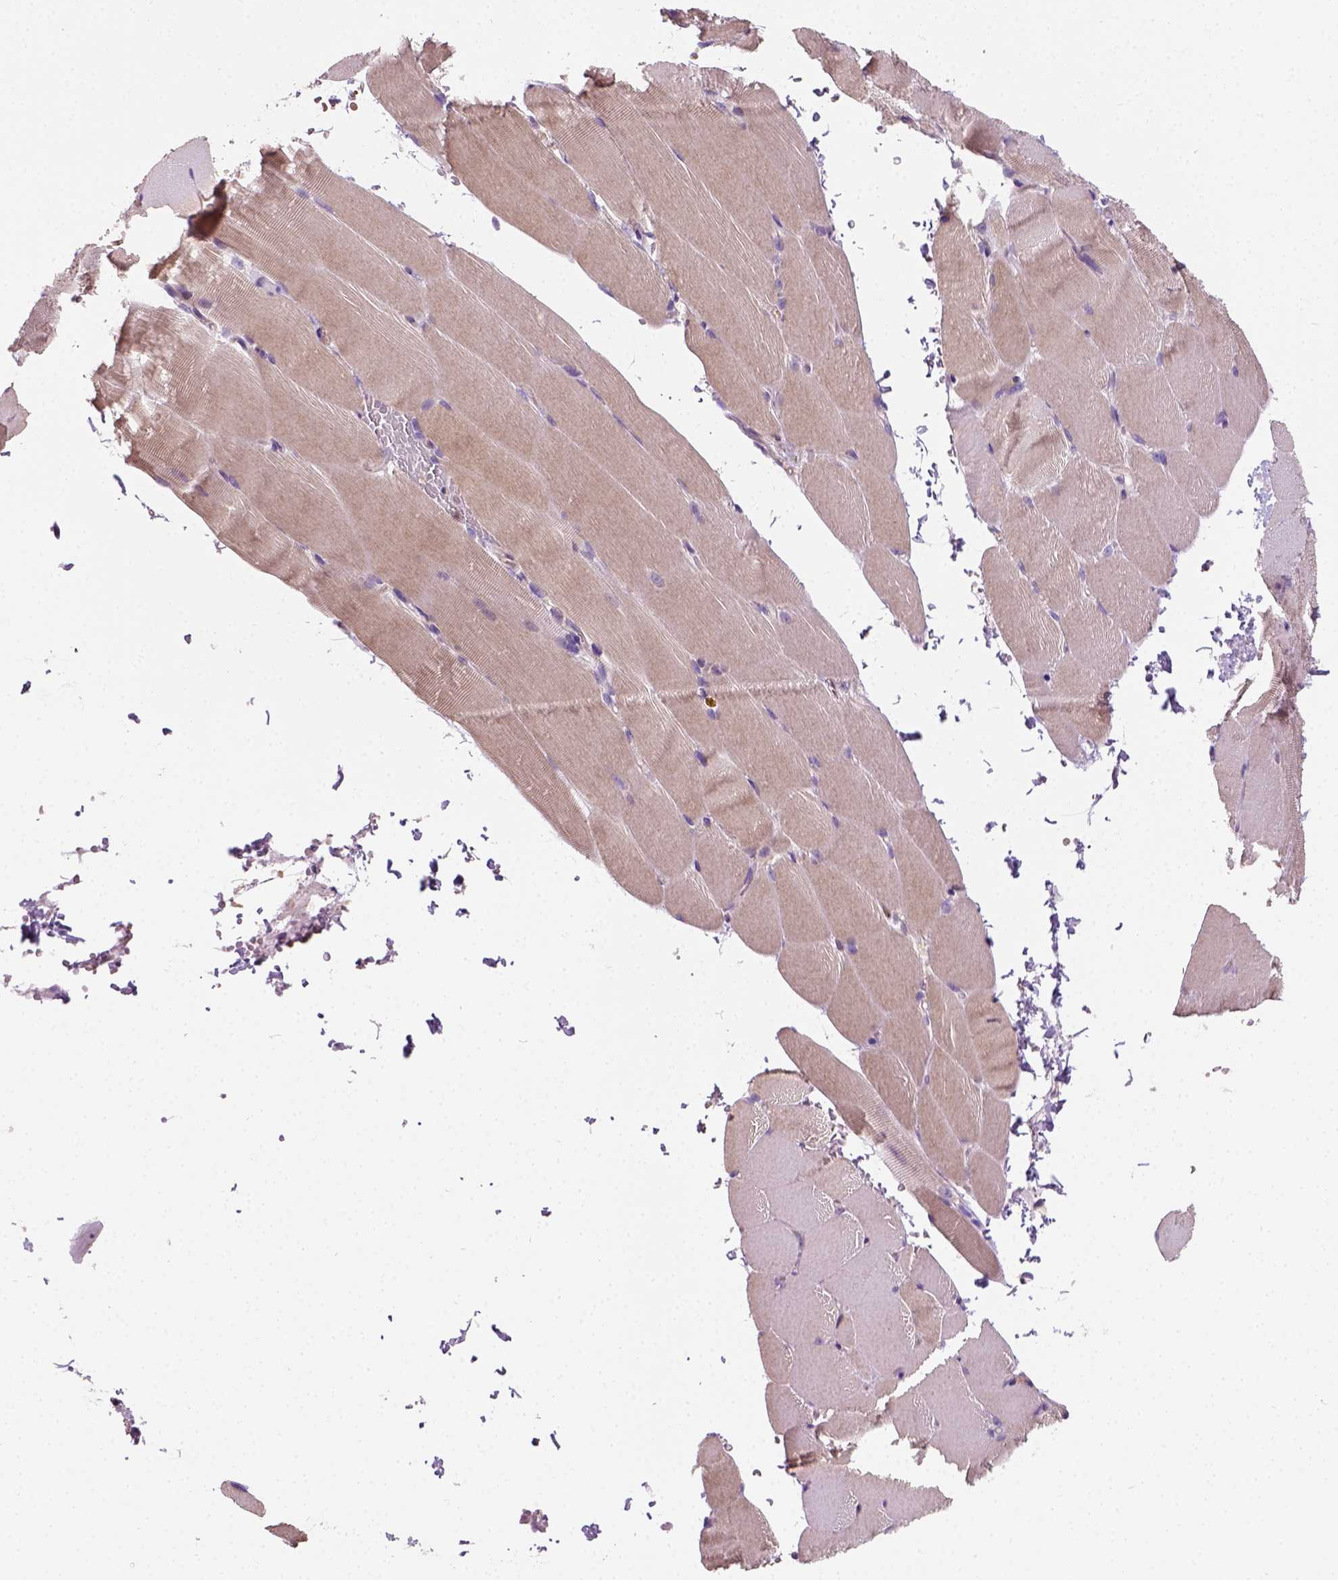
{"staining": {"intensity": "weak", "quantity": "25%-75%", "location": "cytoplasmic/membranous"}, "tissue": "skeletal muscle", "cell_type": "Myocytes", "image_type": "normal", "snomed": [{"axis": "morphology", "description": "Normal tissue, NOS"}, {"axis": "topography", "description": "Skeletal muscle"}], "caption": "Immunohistochemical staining of normal skeletal muscle displays weak cytoplasmic/membranous protein expression in approximately 25%-75% of myocytes.", "gene": "CRACR2A", "patient": {"sex": "female", "age": 37}}